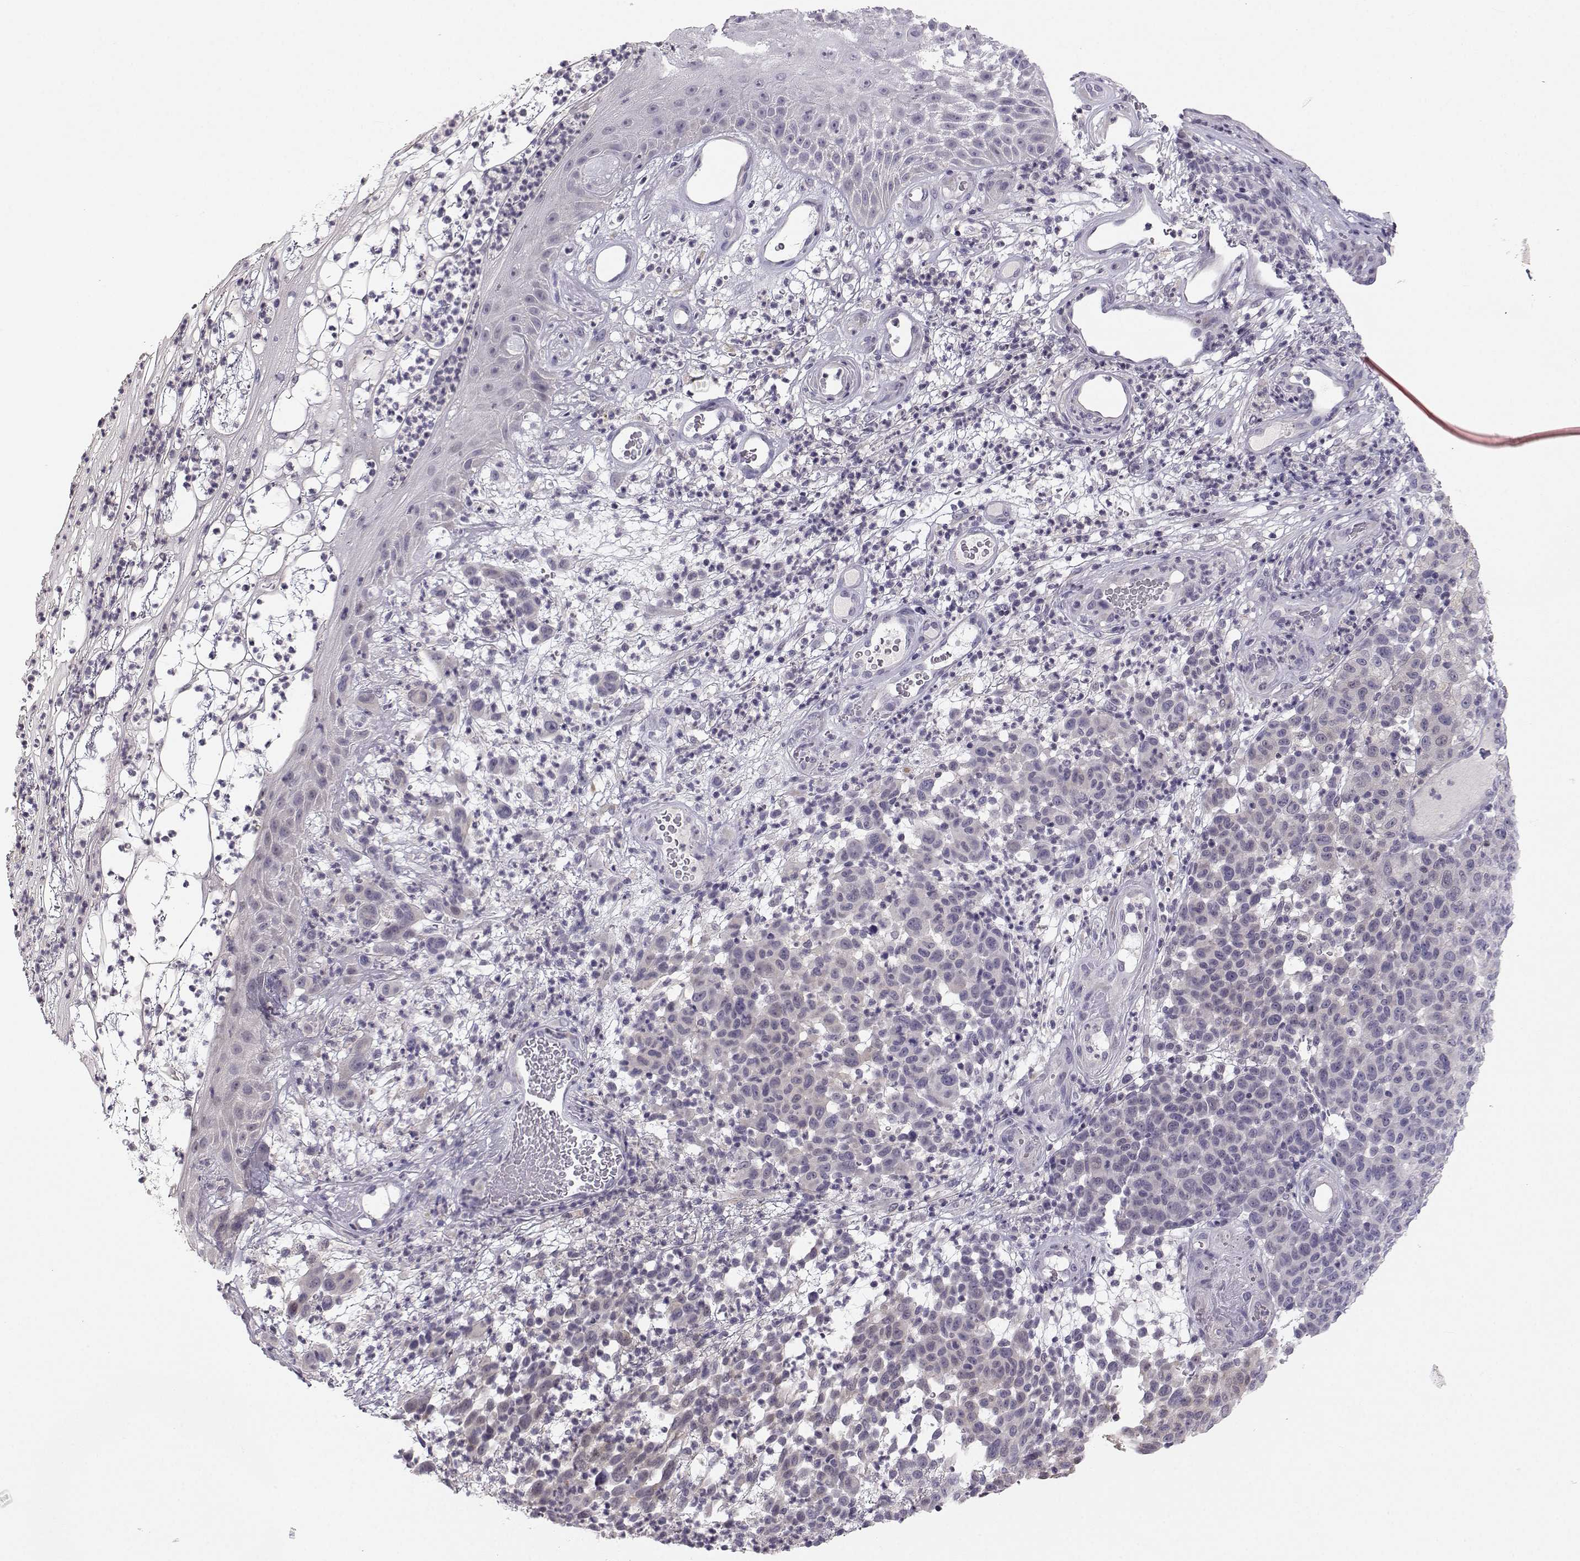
{"staining": {"intensity": "negative", "quantity": "none", "location": "none"}, "tissue": "melanoma", "cell_type": "Tumor cells", "image_type": "cancer", "snomed": [{"axis": "morphology", "description": "Malignant melanoma, NOS"}, {"axis": "topography", "description": "Skin"}], "caption": "Melanoma stained for a protein using IHC demonstrates no expression tumor cells.", "gene": "MROH7", "patient": {"sex": "male", "age": 59}}